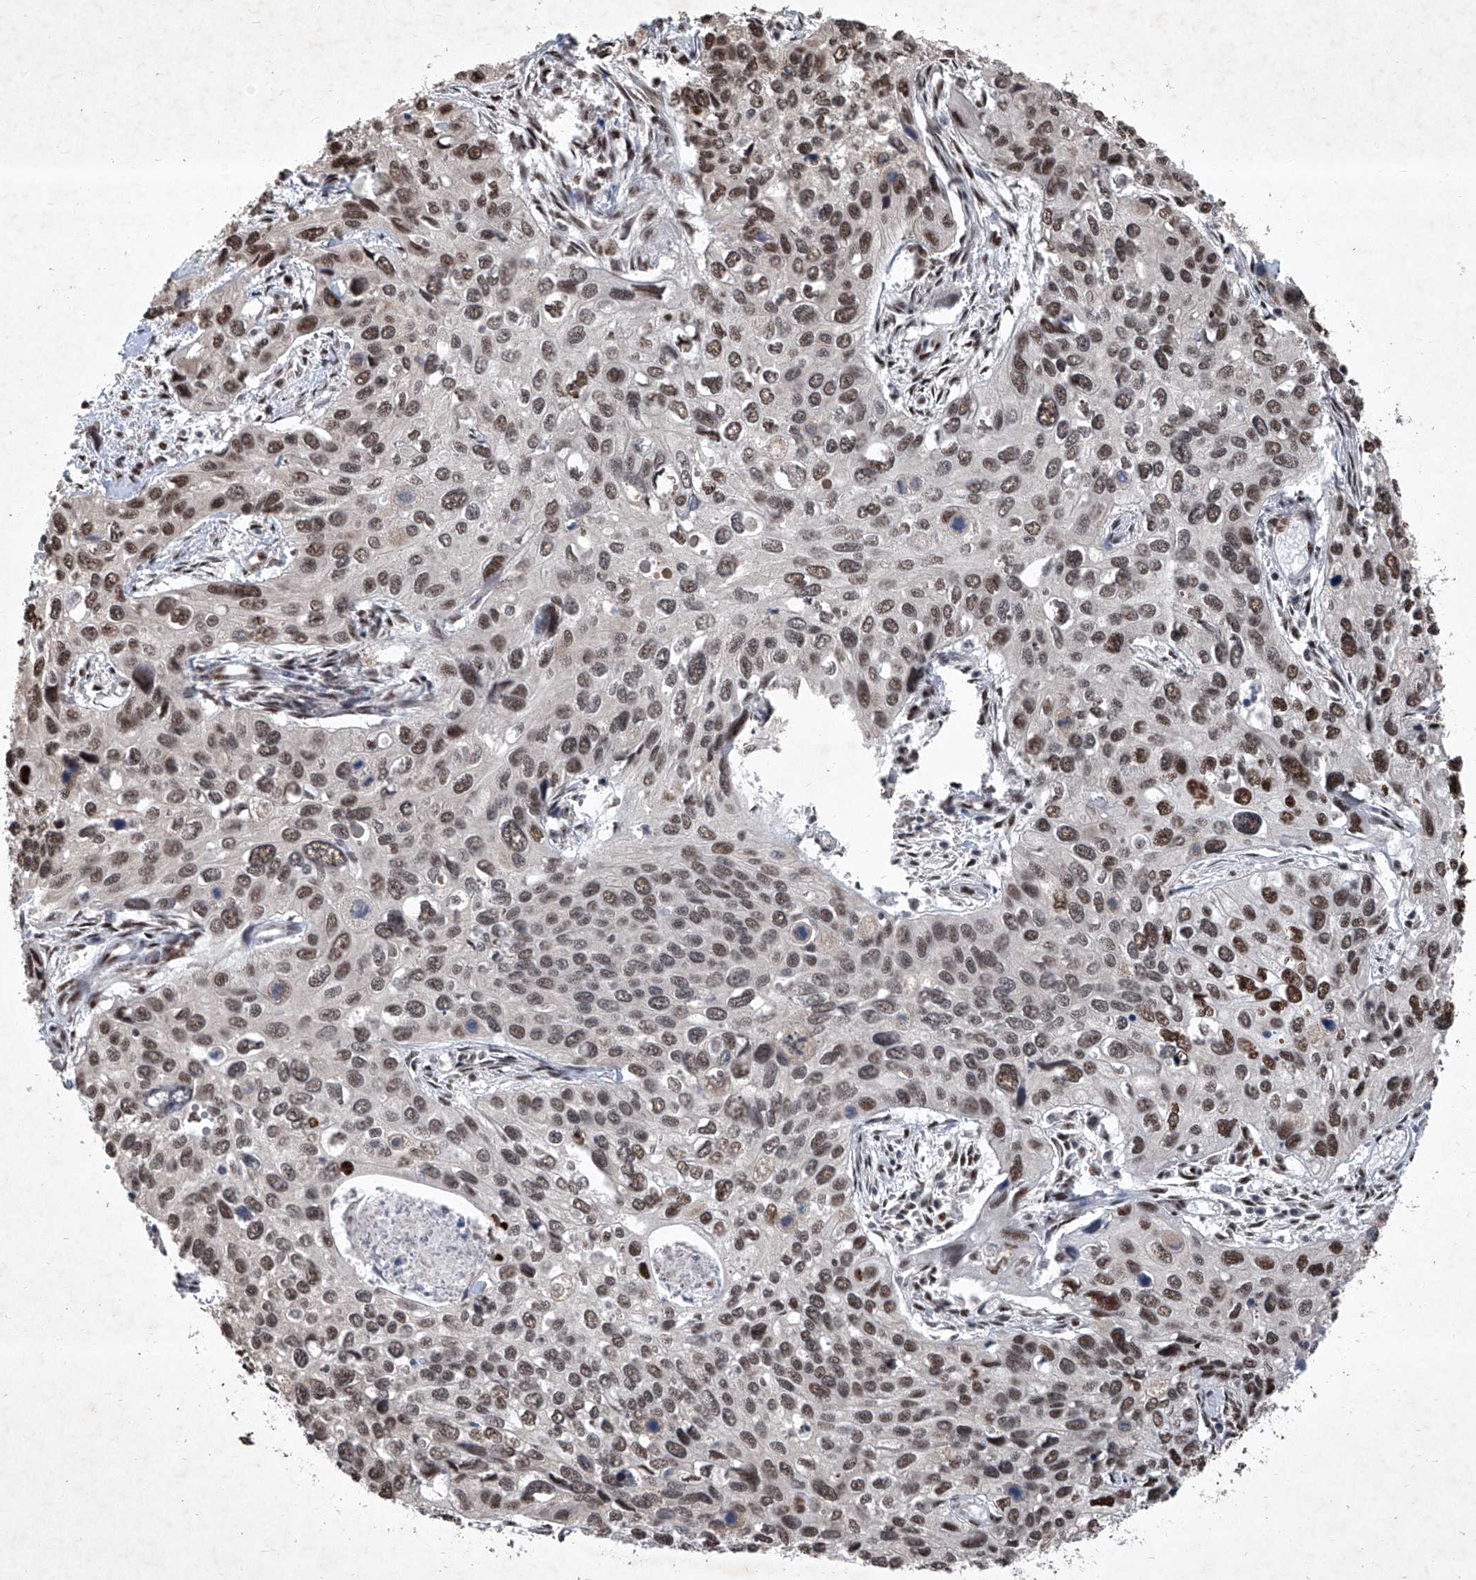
{"staining": {"intensity": "strong", "quantity": ">75%", "location": "nuclear"}, "tissue": "cervical cancer", "cell_type": "Tumor cells", "image_type": "cancer", "snomed": [{"axis": "morphology", "description": "Squamous cell carcinoma, NOS"}, {"axis": "topography", "description": "Cervix"}], "caption": "The histopathology image demonstrates a brown stain indicating the presence of a protein in the nuclear of tumor cells in cervical cancer (squamous cell carcinoma).", "gene": "DDX39B", "patient": {"sex": "female", "age": 55}}